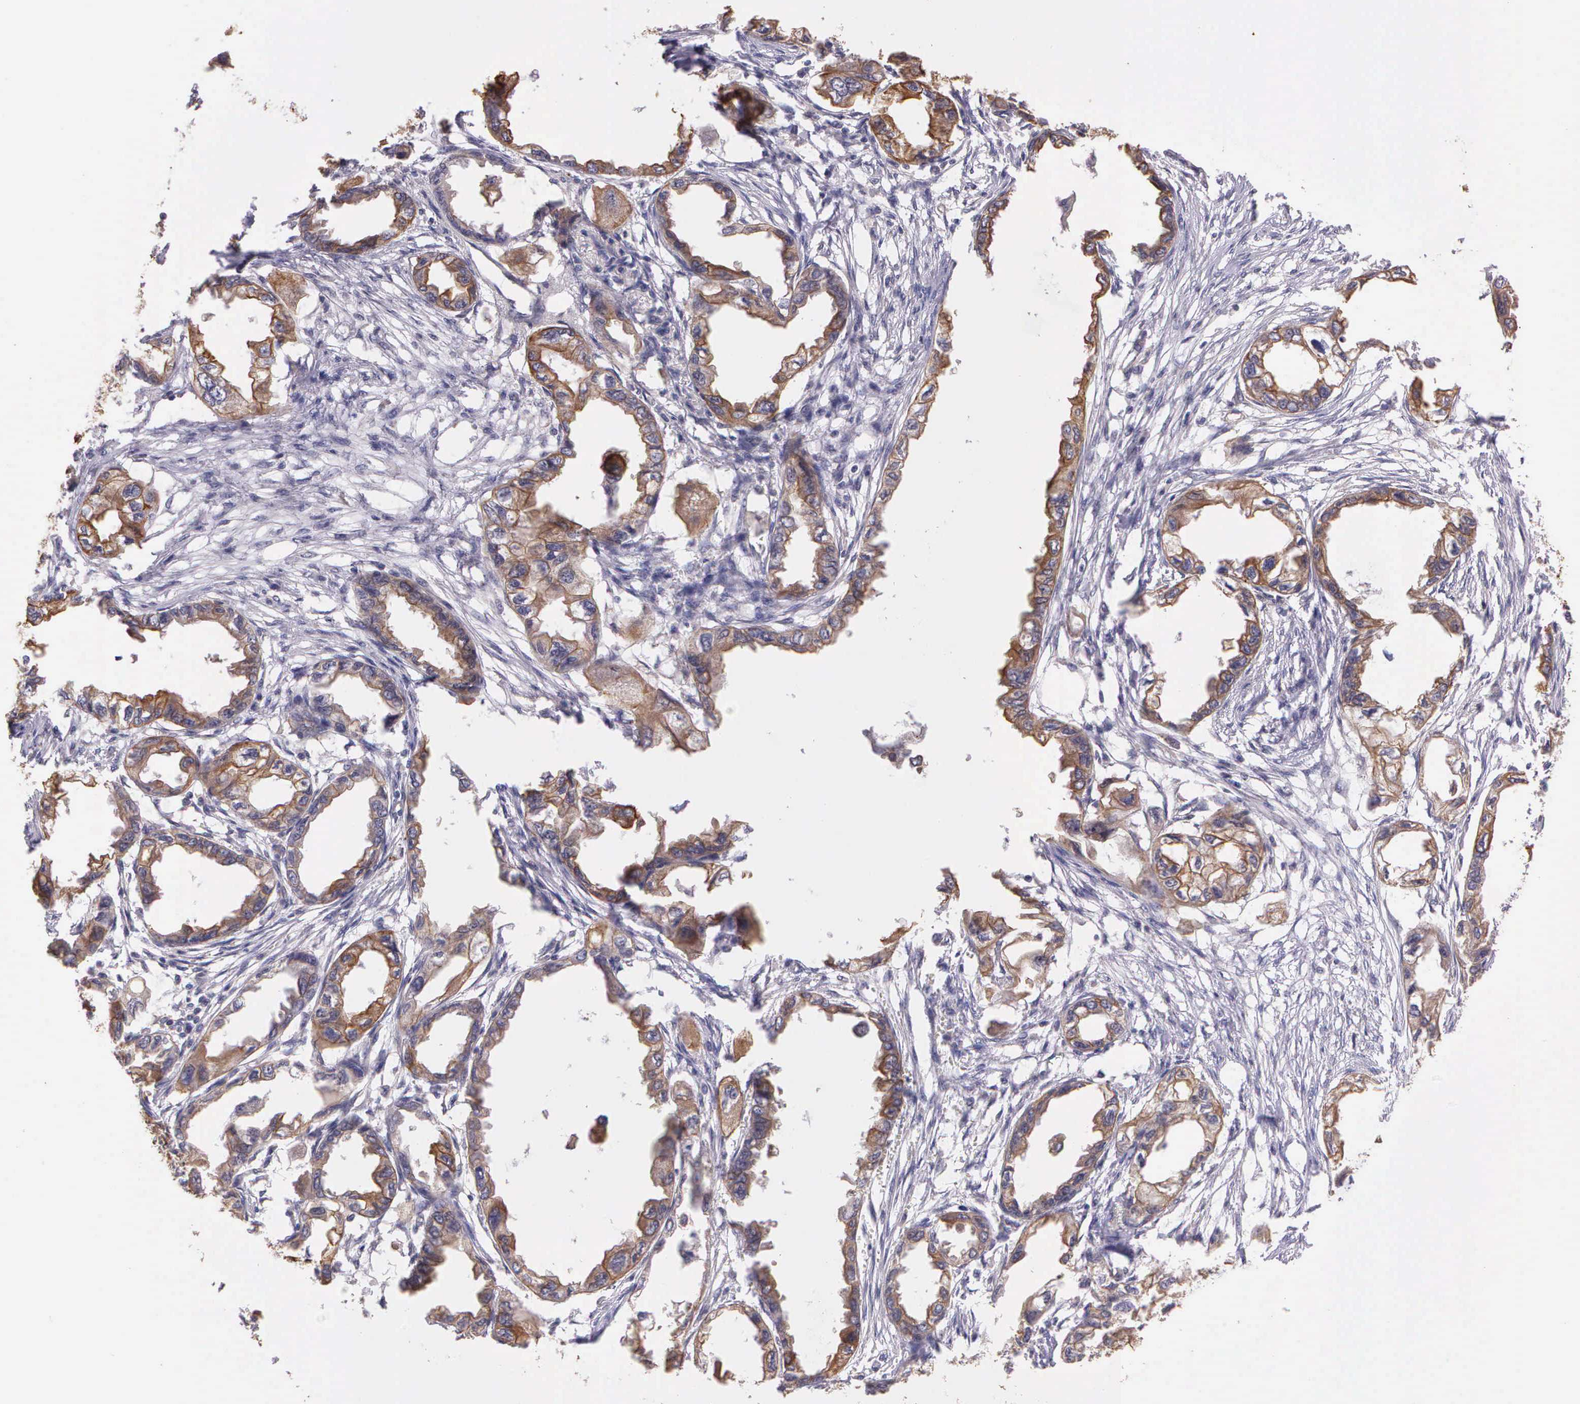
{"staining": {"intensity": "weak", "quantity": ">75%", "location": "cytoplasmic/membranous"}, "tissue": "endometrial cancer", "cell_type": "Tumor cells", "image_type": "cancer", "snomed": [{"axis": "morphology", "description": "Adenocarcinoma, NOS"}, {"axis": "topography", "description": "Endometrium"}], "caption": "Brown immunohistochemical staining in human endometrial cancer demonstrates weak cytoplasmic/membranous staining in about >75% of tumor cells. (DAB (3,3'-diaminobenzidine) = brown stain, brightfield microscopy at high magnification).", "gene": "IGBP1", "patient": {"sex": "female", "age": 67}}